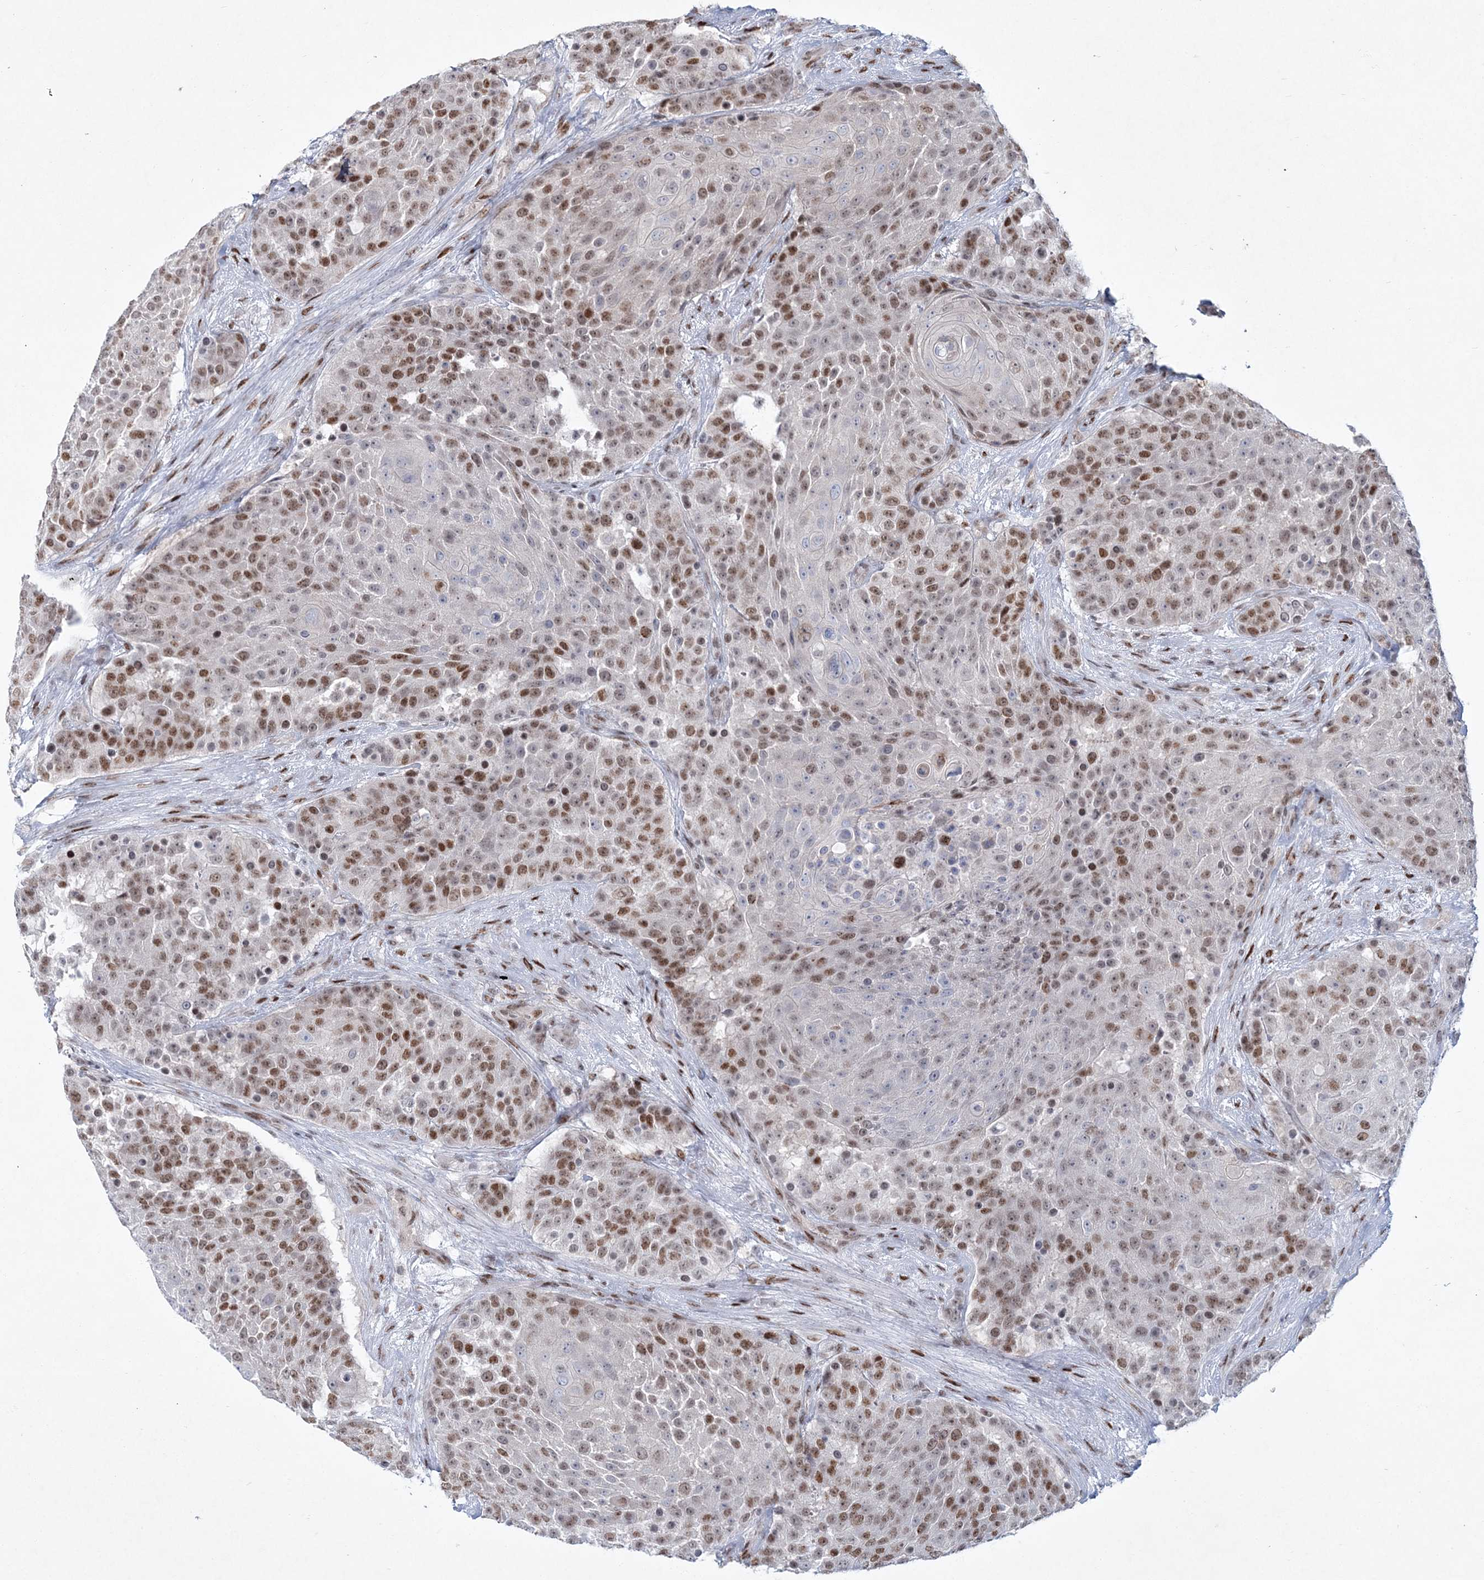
{"staining": {"intensity": "moderate", "quantity": ">75%", "location": "nuclear"}, "tissue": "urothelial cancer", "cell_type": "Tumor cells", "image_type": "cancer", "snomed": [{"axis": "morphology", "description": "Urothelial carcinoma, High grade"}, {"axis": "topography", "description": "Urinary bladder"}], "caption": "This image exhibits immunohistochemistry staining of human urothelial cancer, with medium moderate nuclear staining in approximately >75% of tumor cells.", "gene": "LRRFIP2", "patient": {"sex": "female", "age": 63}}